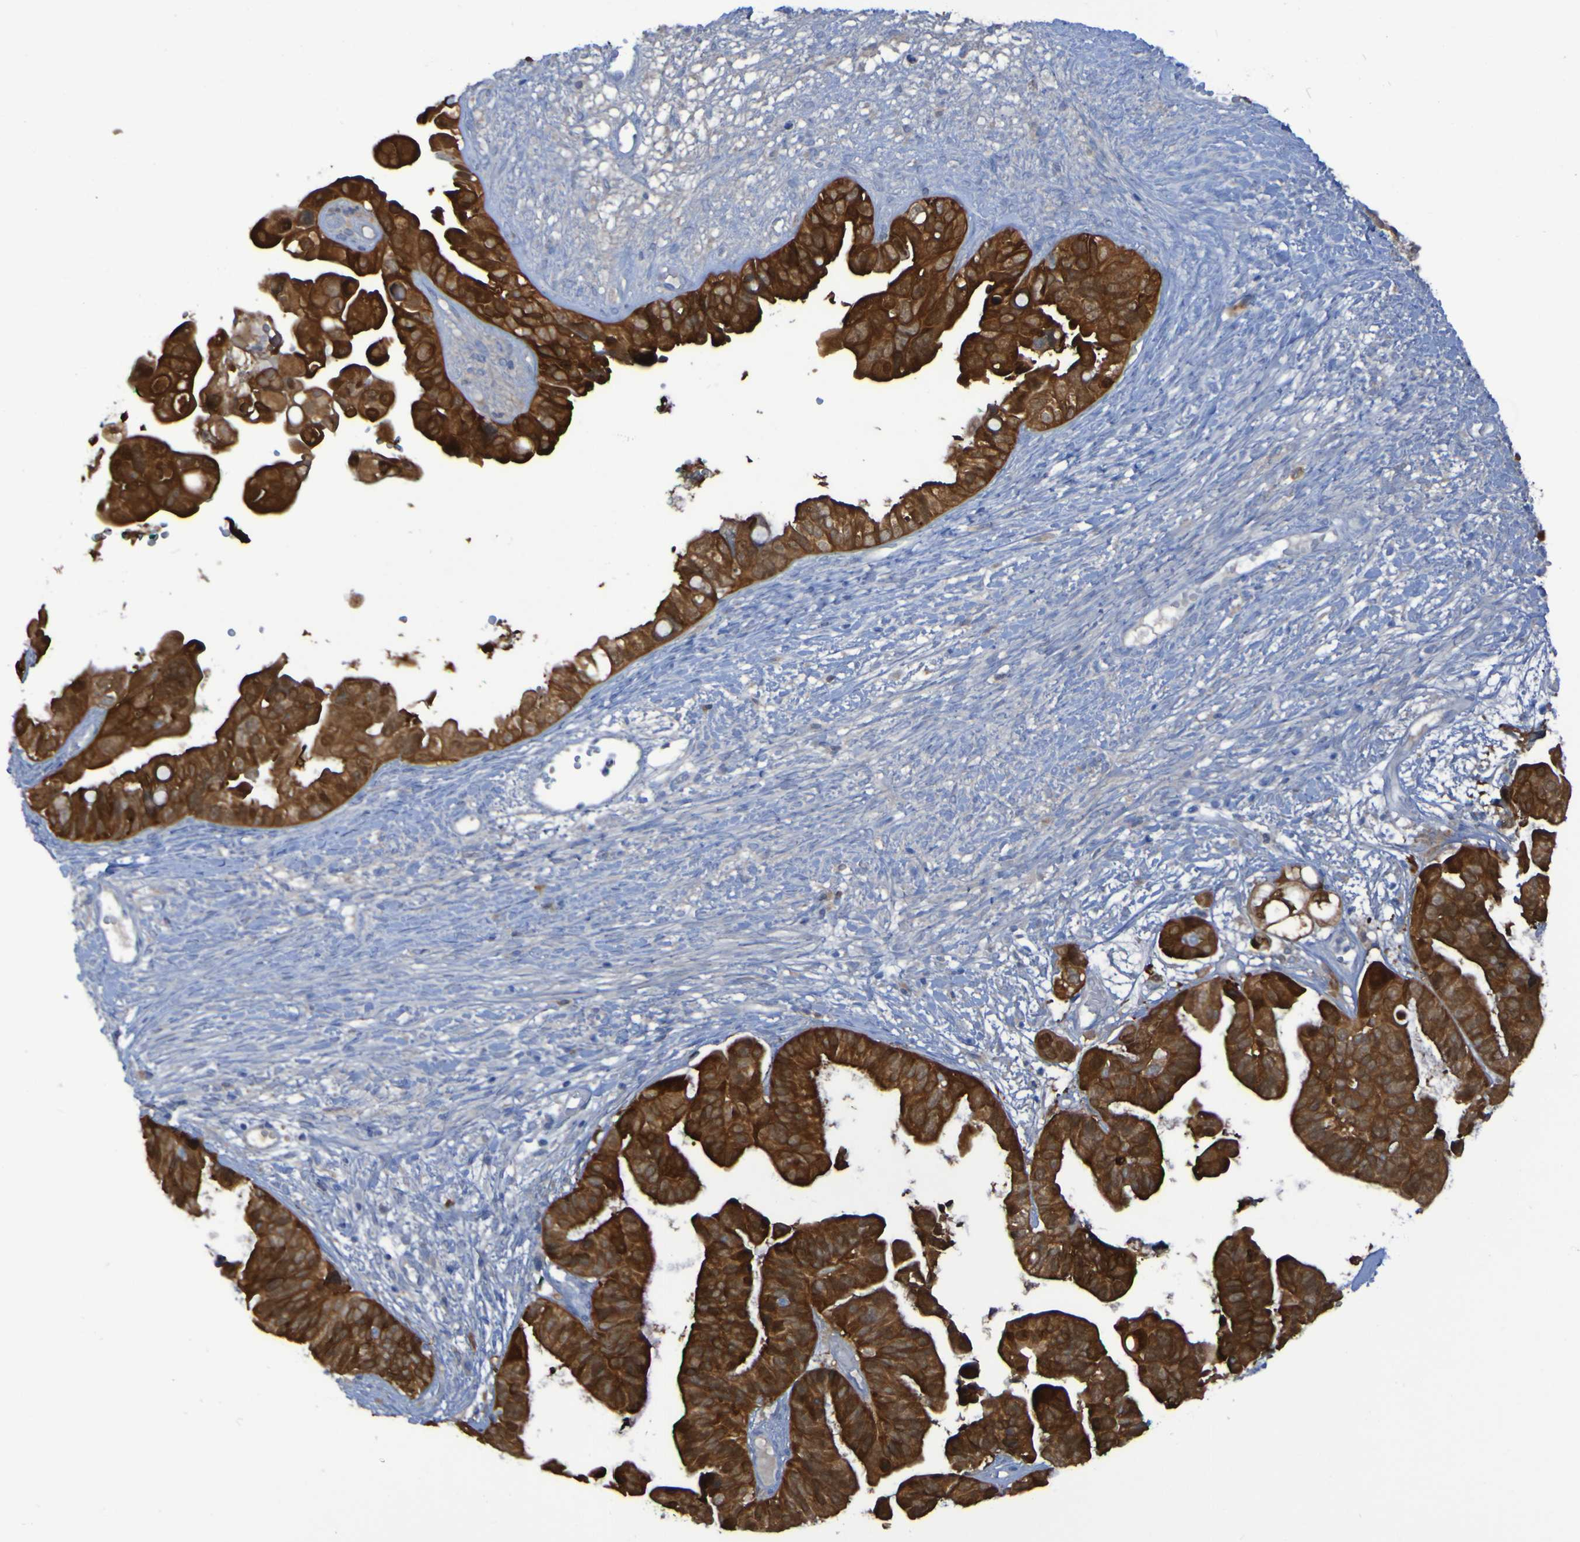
{"staining": {"intensity": "strong", "quantity": ">75%", "location": "cytoplasmic/membranous"}, "tissue": "ovarian cancer", "cell_type": "Tumor cells", "image_type": "cancer", "snomed": [{"axis": "morphology", "description": "Cystadenocarcinoma, serous, NOS"}, {"axis": "topography", "description": "Ovary"}], "caption": "Serous cystadenocarcinoma (ovarian) stained for a protein (brown) demonstrates strong cytoplasmic/membranous positive positivity in approximately >75% of tumor cells.", "gene": "MPPE1", "patient": {"sex": "female", "age": 56}}